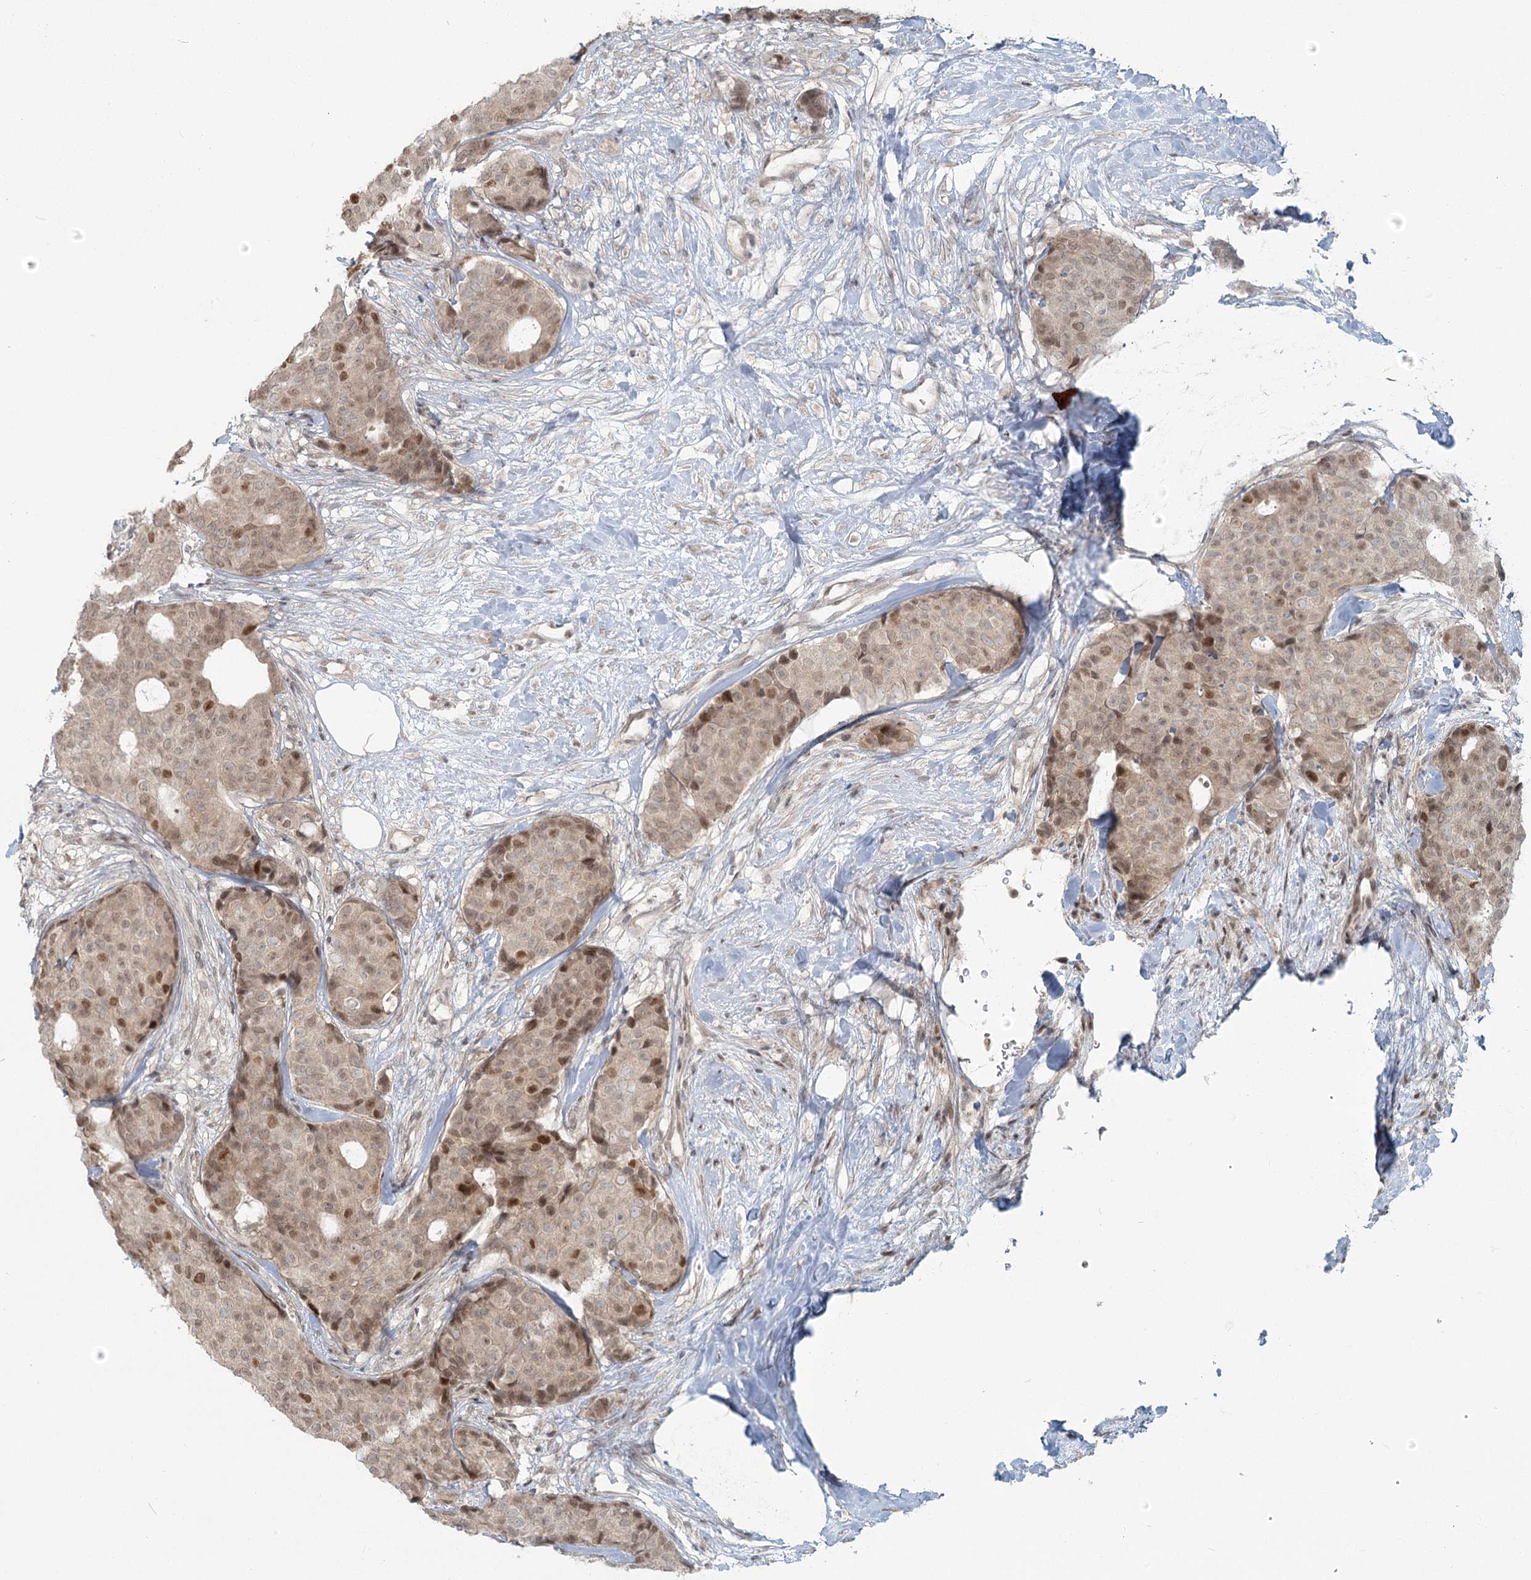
{"staining": {"intensity": "moderate", "quantity": ">75%", "location": "cytoplasmic/membranous,nuclear"}, "tissue": "breast cancer", "cell_type": "Tumor cells", "image_type": "cancer", "snomed": [{"axis": "morphology", "description": "Duct carcinoma"}, {"axis": "topography", "description": "Breast"}], "caption": "Brown immunohistochemical staining in infiltrating ductal carcinoma (breast) demonstrates moderate cytoplasmic/membranous and nuclear expression in about >75% of tumor cells.", "gene": "R3HCC1L", "patient": {"sex": "female", "age": 75}}